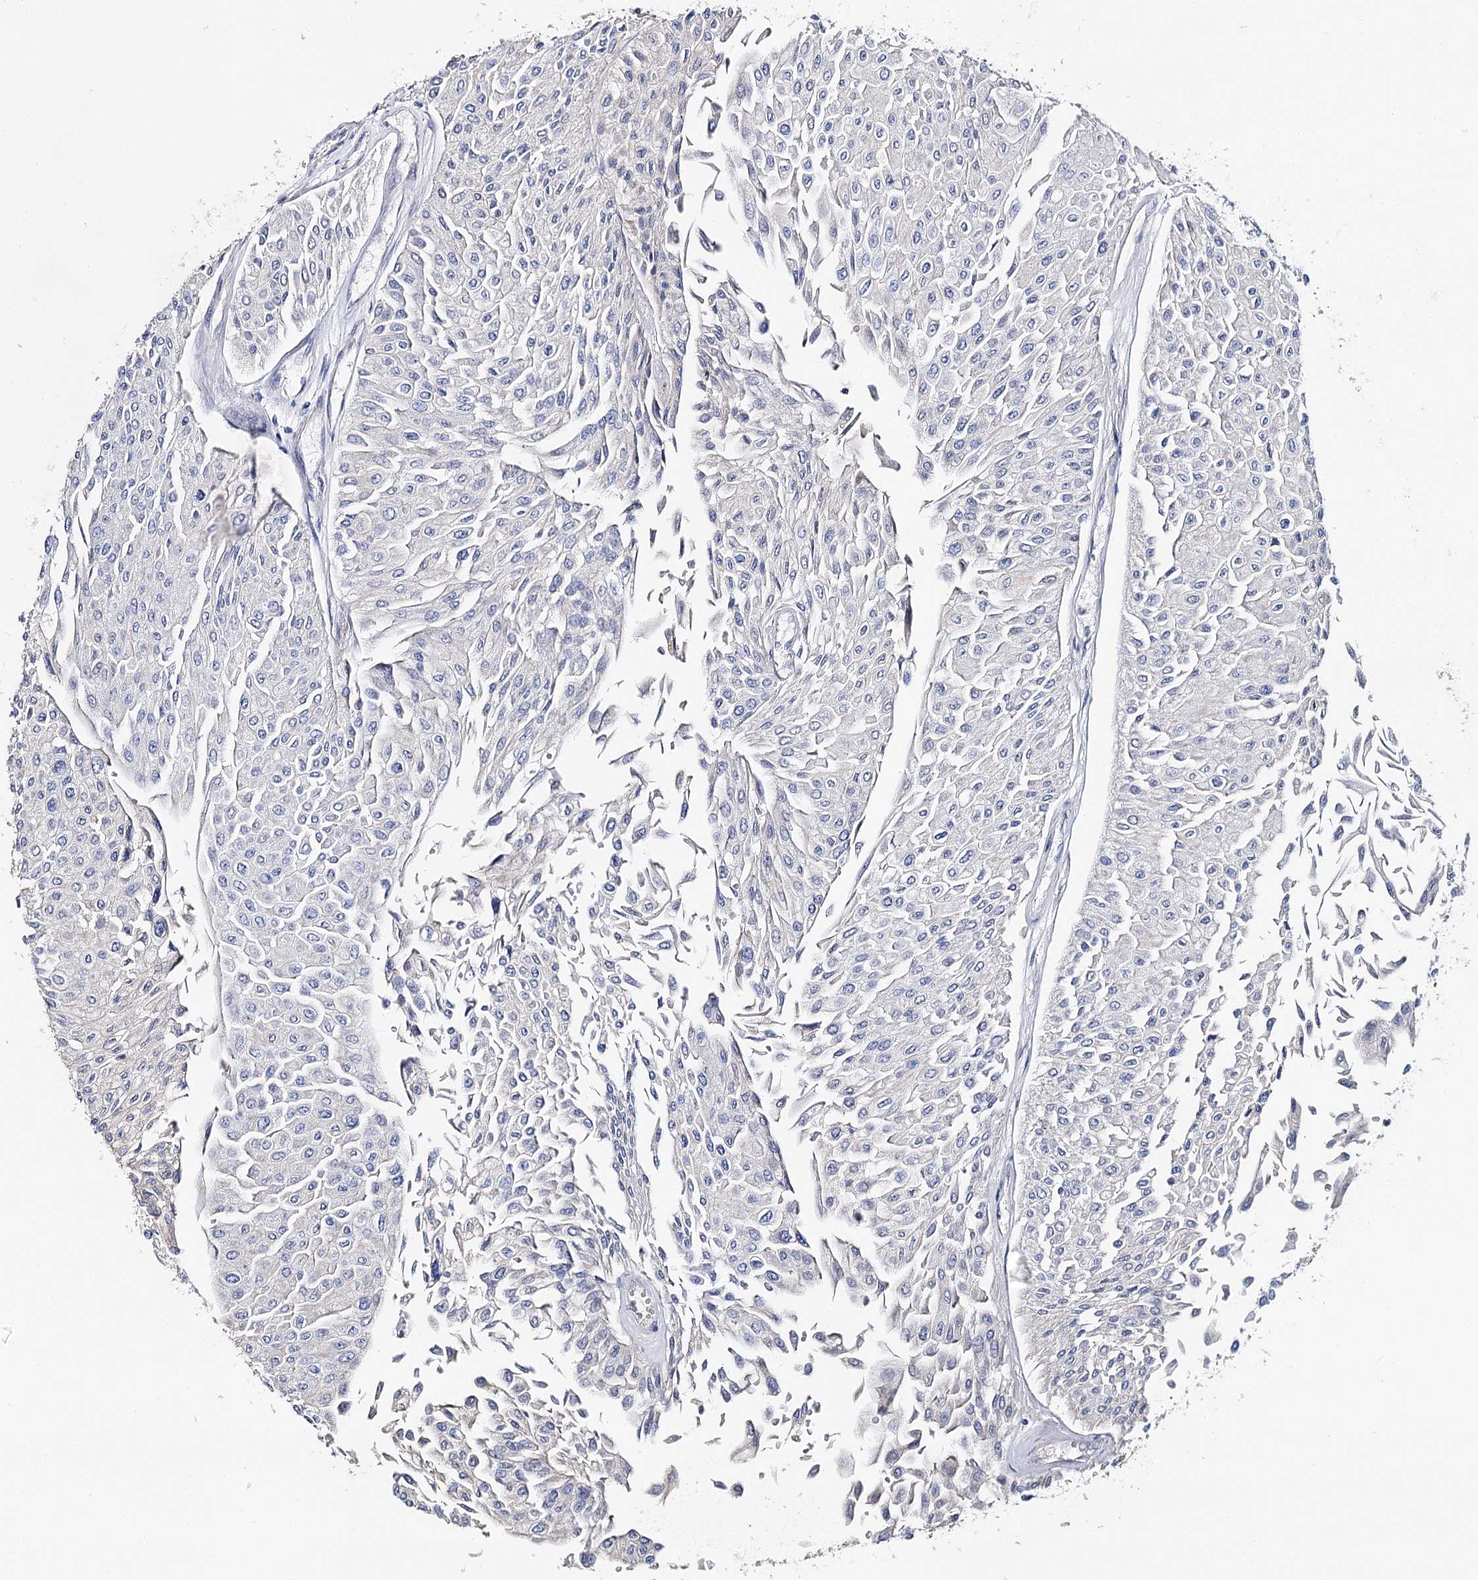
{"staining": {"intensity": "negative", "quantity": "none", "location": "none"}, "tissue": "urothelial cancer", "cell_type": "Tumor cells", "image_type": "cancer", "snomed": [{"axis": "morphology", "description": "Urothelial carcinoma, Low grade"}, {"axis": "topography", "description": "Urinary bladder"}], "caption": "This histopathology image is of low-grade urothelial carcinoma stained with immunohistochemistry to label a protein in brown with the nuclei are counter-stained blue. There is no positivity in tumor cells.", "gene": "EPYC", "patient": {"sex": "male", "age": 67}}